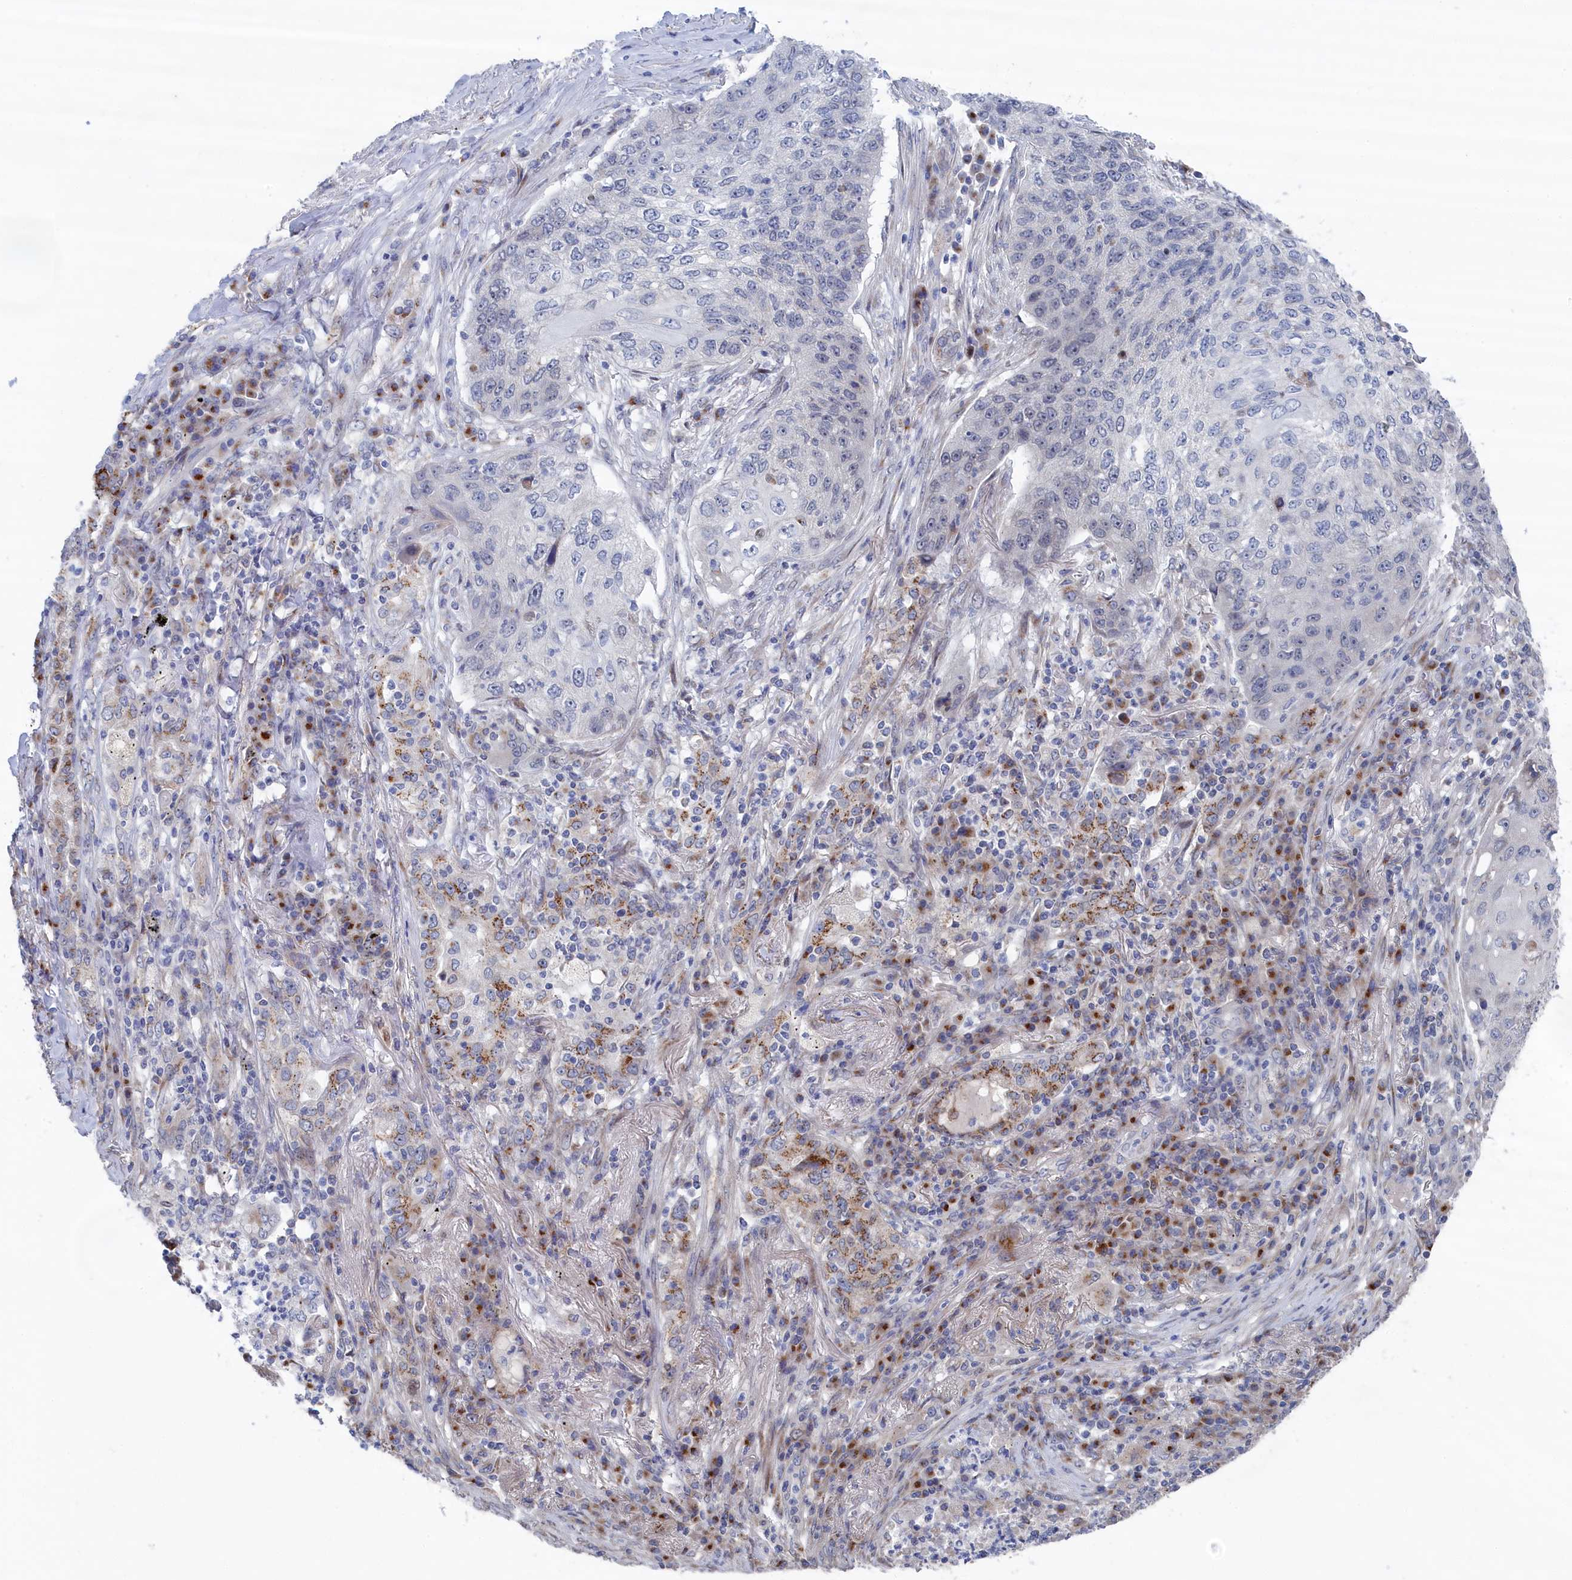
{"staining": {"intensity": "negative", "quantity": "none", "location": "none"}, "tissue": "lung cancer", "cell_type": "Tumor cells", "image_type": "cancer", "snomed": [{"axis": "morphology", "description": "Squamous cell carcinoma, NOS"}, {"axis": "topography", "description": "Lung"}], "caption": "This is an immunohistochemistry (IHC) micrograph of squamous cell carcinoma (lung). There is no expression in tumor cells.", "gene": "IRX1", "patient": {"sex": "female", "age": 63}}